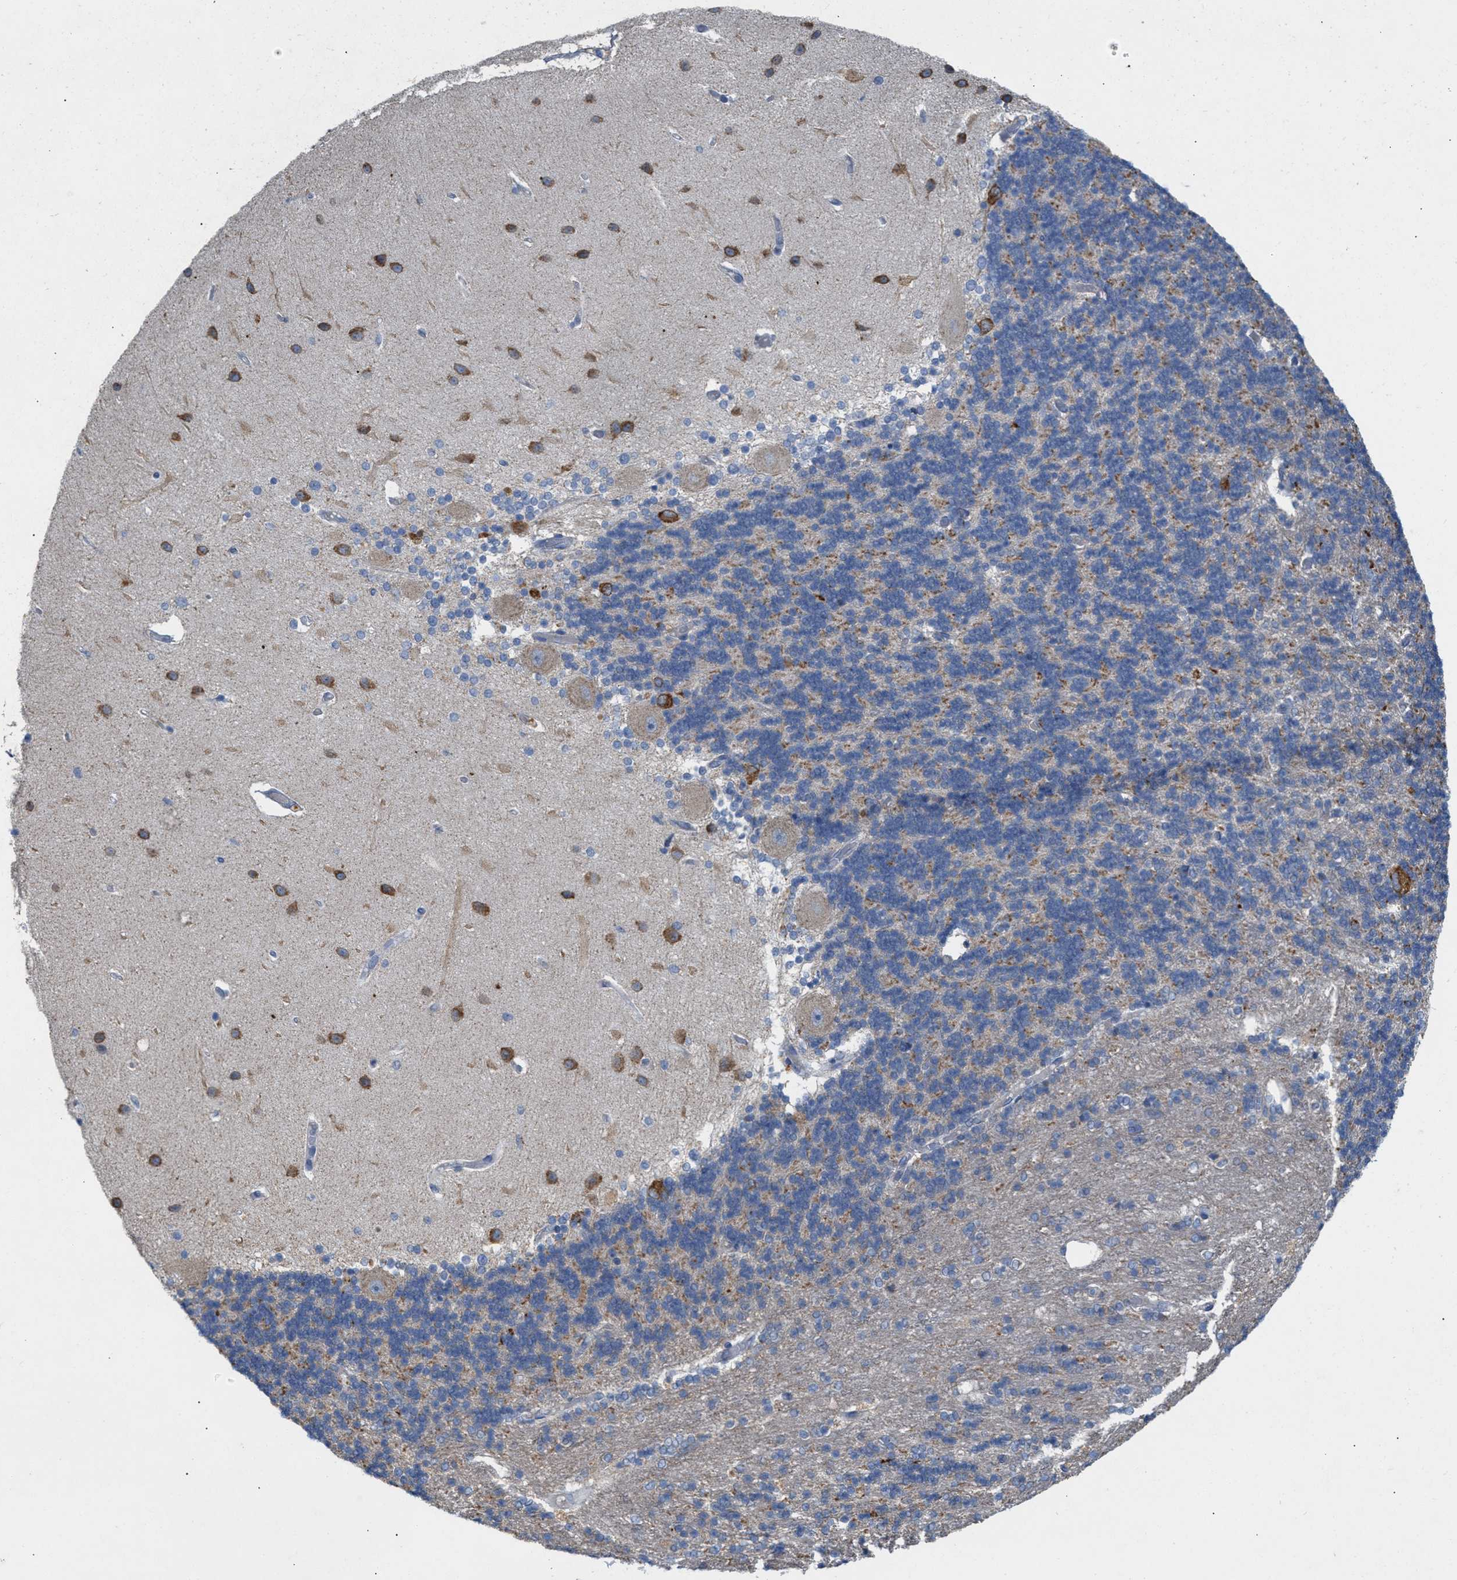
{"staining": {"intensity": "weak", "quantity": "25%-75%", "location": "cytoplasmic/membranous"}, "tissue": "cerebellum", "cell_type": "Cells in granular layer", "image_type": "normal", "snomed": [{"axis": "morphology", "description": "Normal tissue, NOS"}, {"axis": "topography", "description": "Cerebellum"}], "caption": "Immunohistochemical staining of normal cerebellum exhibits 25%-75% levels of weak cytoplasmic/membranous protein positivity in about 25%-75% of cells in granular layer. Nuclei are stained in blue.", "gene": "DYNC2I1", "patient": {"sex": "female", "age": 54}}